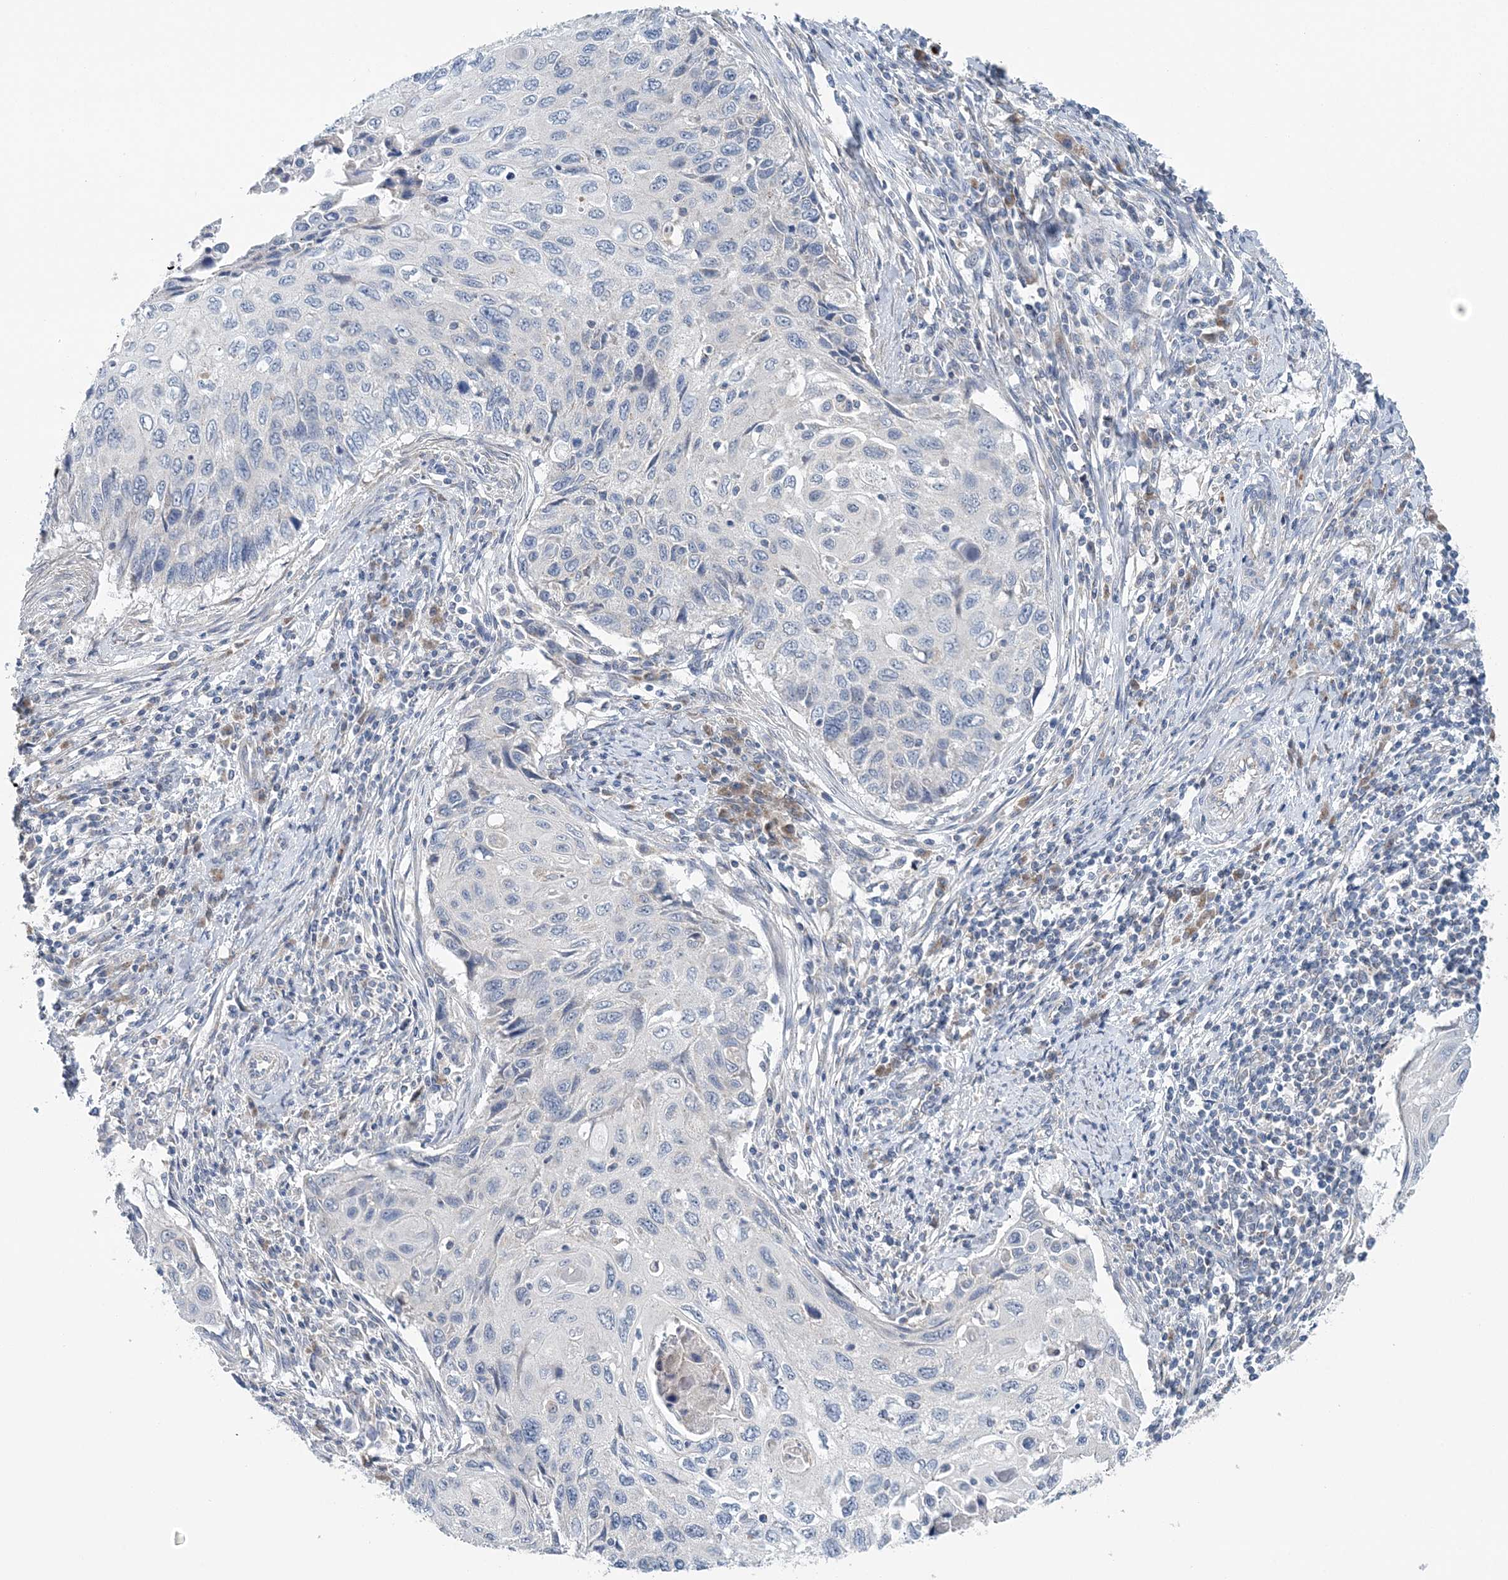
{"staining": {"intensity": "negative", "quantity": "none", "location": "none"}, "tissue": "cervical cancer", "cell_type": "Tumor cells", "image_type": "cancer", "snomed": [{"axis": "morphology", "description": "Squamous cell carcinoma, NOS"}, {"axis": "topography", "description": "Cervix"}], "caption": "A high-resolution image shows immunohistochemistry (IHC) staining of cervical cancer, which shows no significant positivity in tumor cells.", "gene": "COPE", "patient": {"sex": "female", "age": 70}}